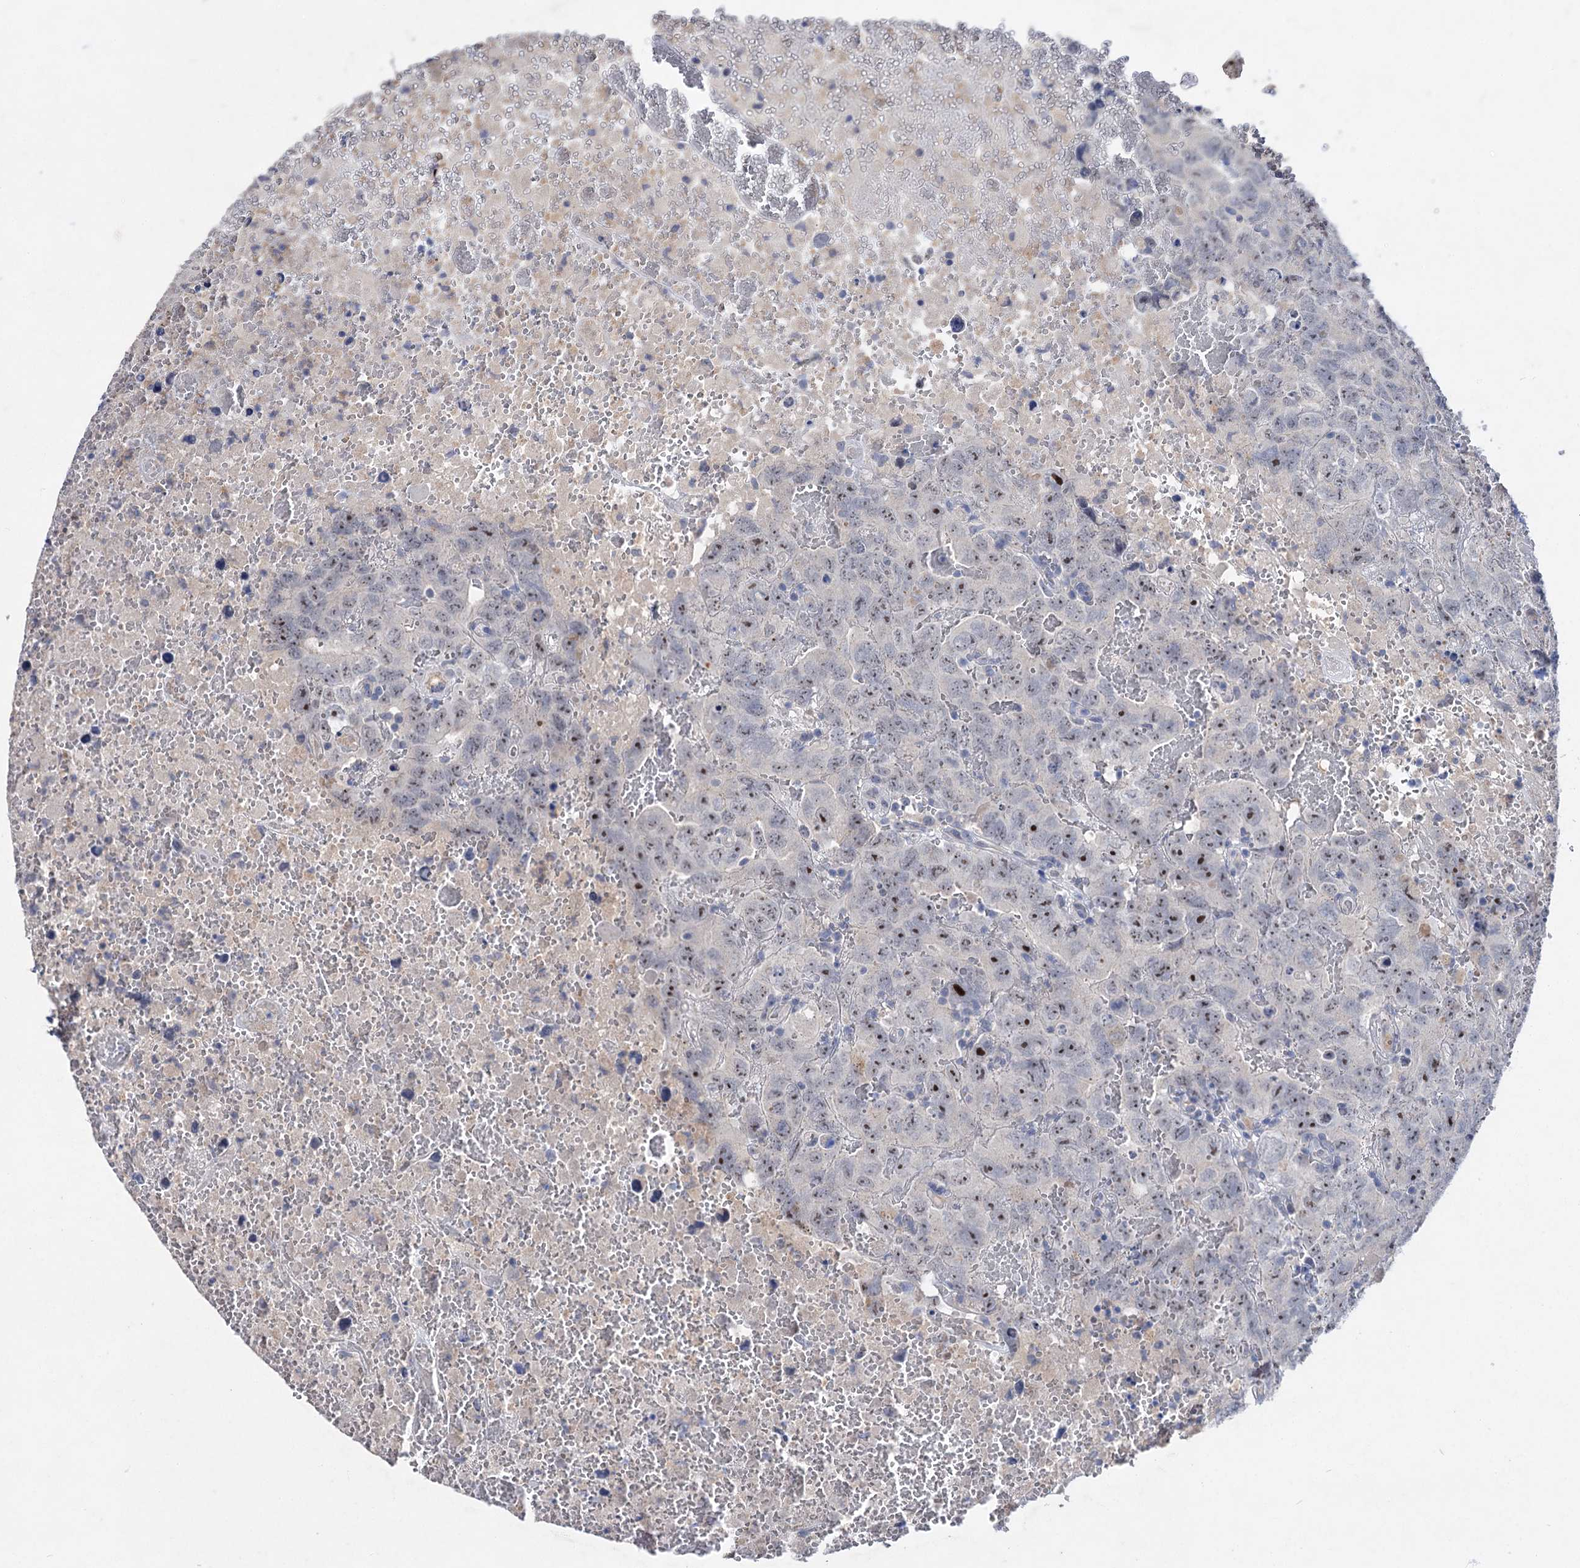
{"staining": {"intensity": "moderate", "quantity": "25%-75%", "location": "nuclear"}, "tissue": "testis cancer", "cell_type": "Tumor cells", "image_type": "cancer", "snomed": [{"axis": "morphology", "description": "Carcinoma, Embryonal, NOS"}, {"axis": "topography", "description": "Testis"}], "caption": "Immunohistochemistry of human testis cancer (embryonal carcinoma) displays medium levels of moderate nuclear positivity in about 25%-75% of tumor cells.", "gene": "ATP4A", "patient": {"sex": "male", "age": 45}}